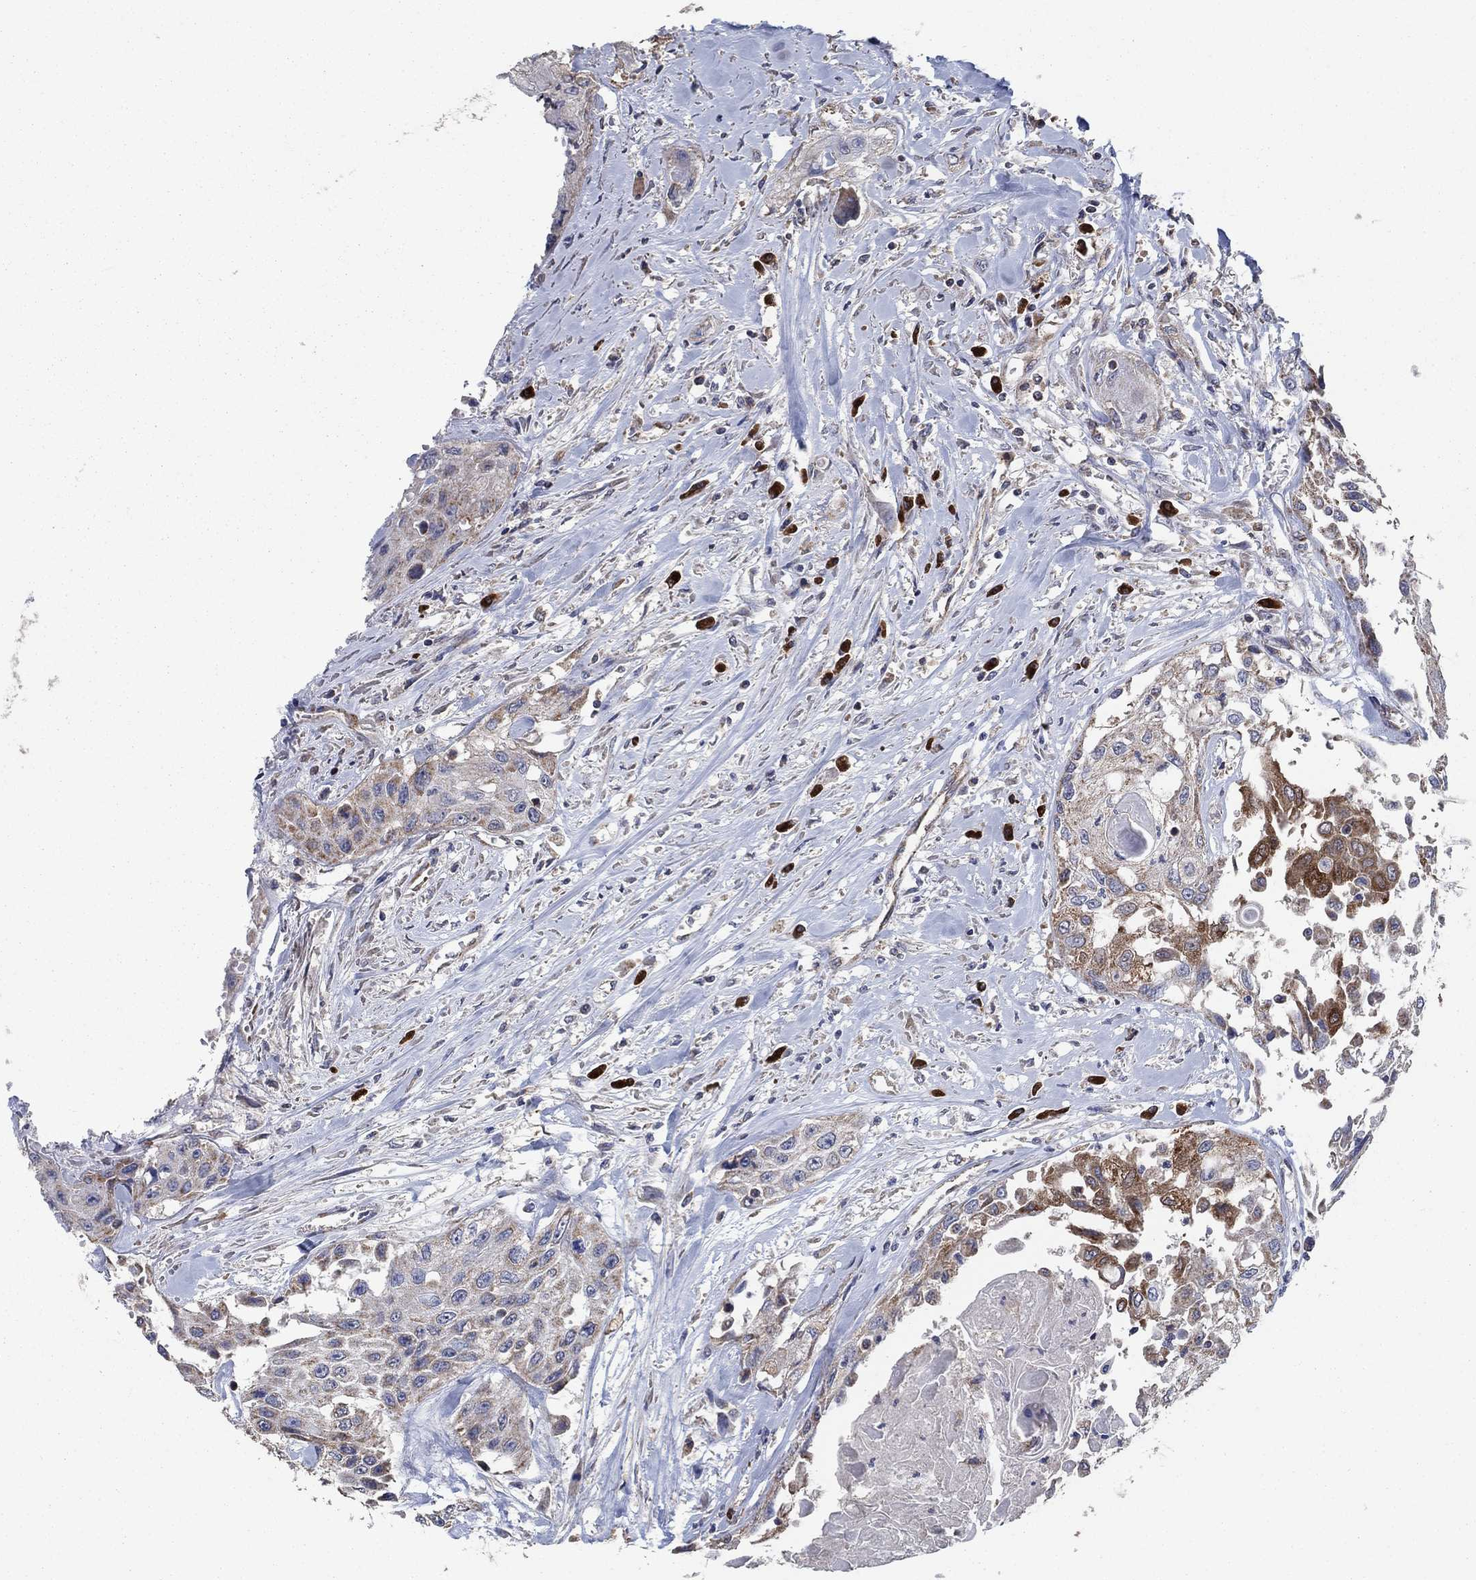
{"staining": {"intensity": "moderate", "quantity": "<25%", "location": "cytoplasmic/membranous"}, "tissue": "head and neck cancer", "cell_type": "Tumor cells", "image_type": "cancer", "snomed": [{"axis": "morphology", "description": "Normal tissue, NOS"}, {"axis": "morphology", "description": "Squamous cell carcinoma, NOS"}, {"axis": "topography", "description": "Oral tissue"}, {"axis": "topography", "description": "Peripheral nerve tissue"}, {"axis": "topography", "description": "Head-Neck"}], "caption": "Protein expression analysis of head and neck cancer demonstrates moderate cytoplasmic/membranous staining in approximately <25% of tumor cells.", "gene": "HID1", "patient": {"sex": "female", "age": 59}}